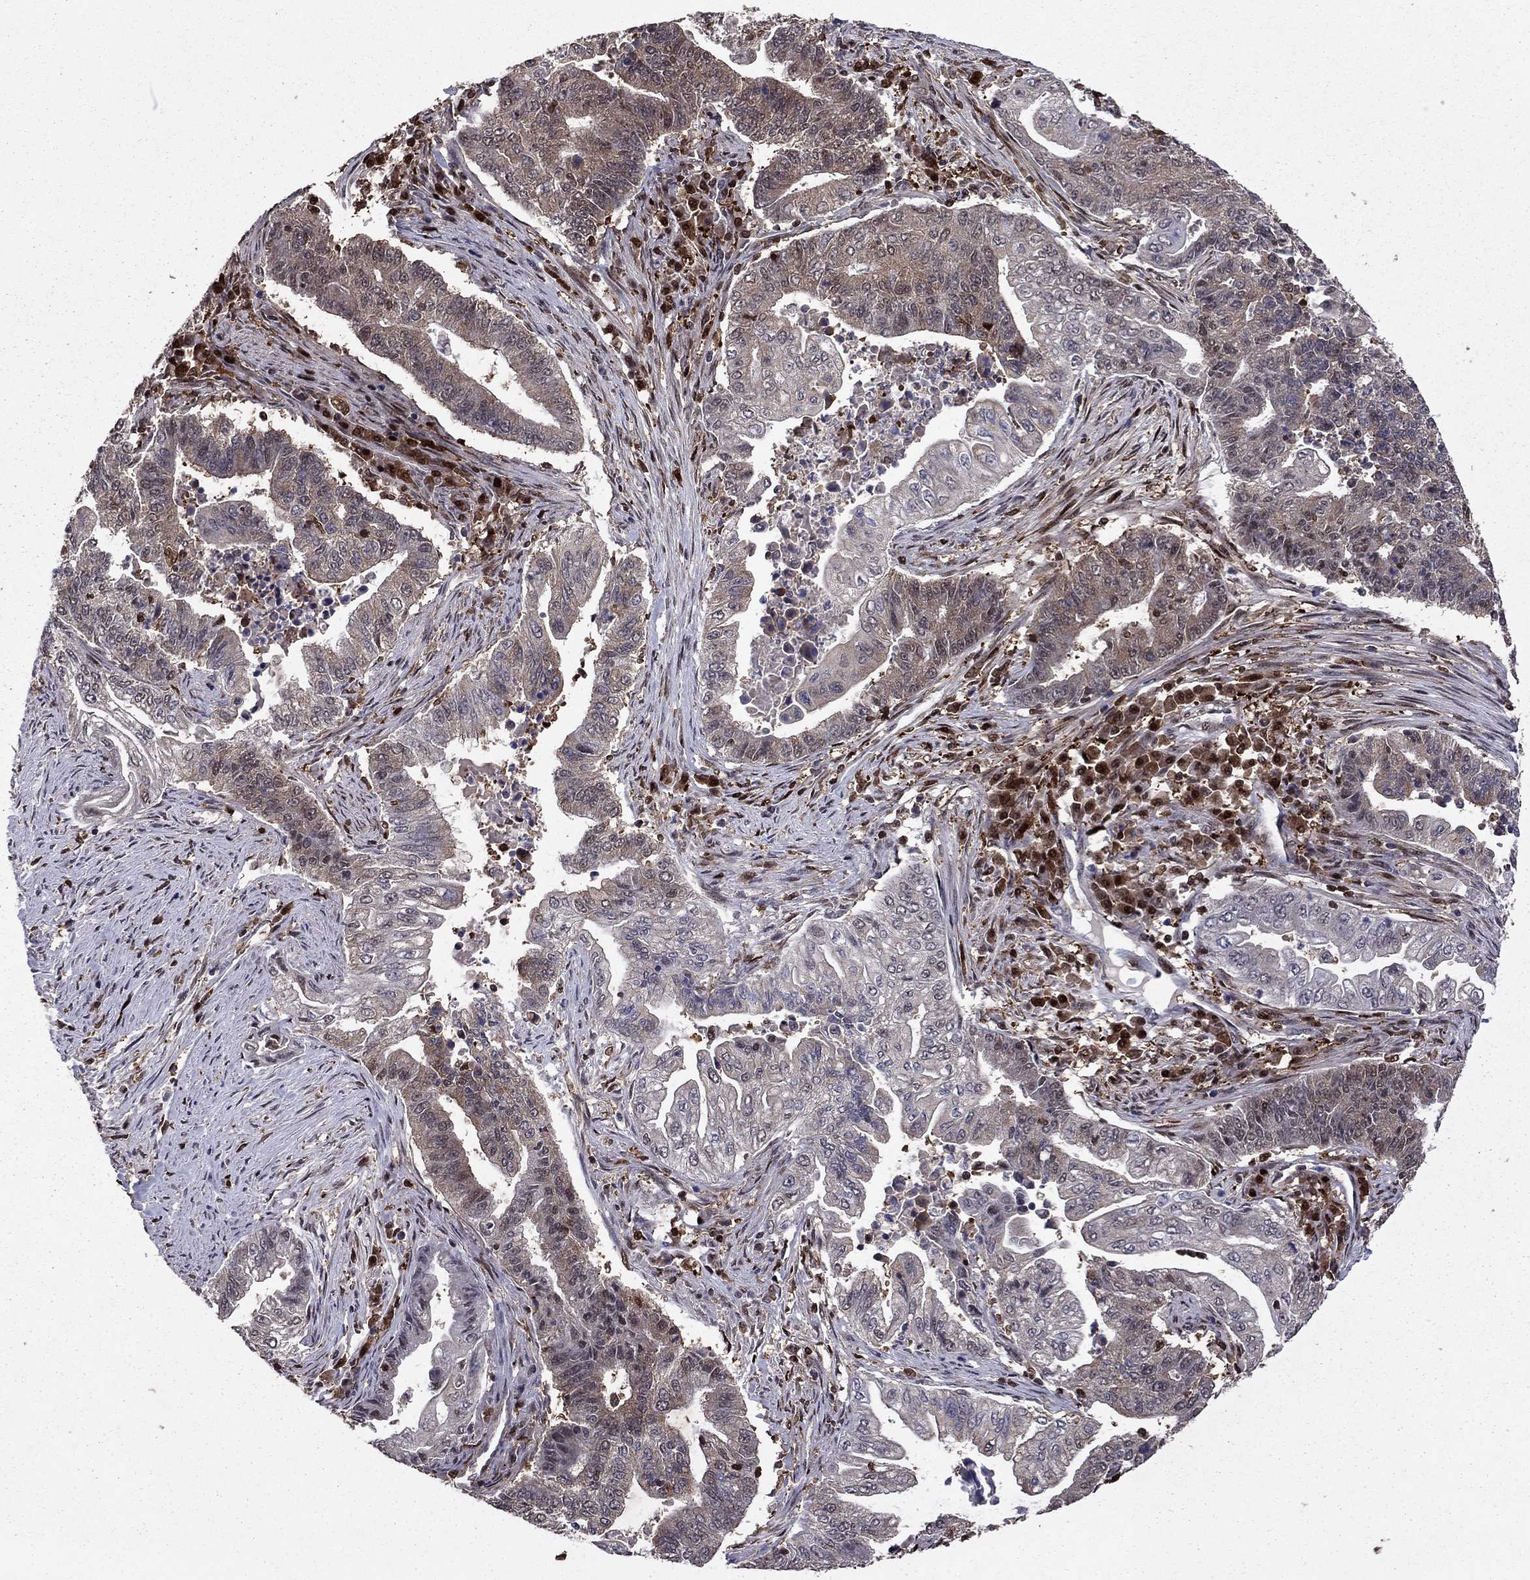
{"staining": {"intensity": "moderate", "quantity": "<25%", "location": "cytoplasmic/membranous"}, "tissue": "endometrial cancer", "cell_type": "Tumor cells", "image_type": "cancer", "snomed": [{"axis": "morphology", "description": "Adenocarcinoma, NOS"}, {"axis": "topography", "description": "Uterus"}, {"axis": "topography", "description": "Endometrium"}], "caption": "Immunohistochemical staining of human endometrial cancer shows moderate cytoplasmic/membranous protein staining in about <25% of tumor cells.", "gene": "APPBP2", "patient": {"sex": "female", "age": 54}}